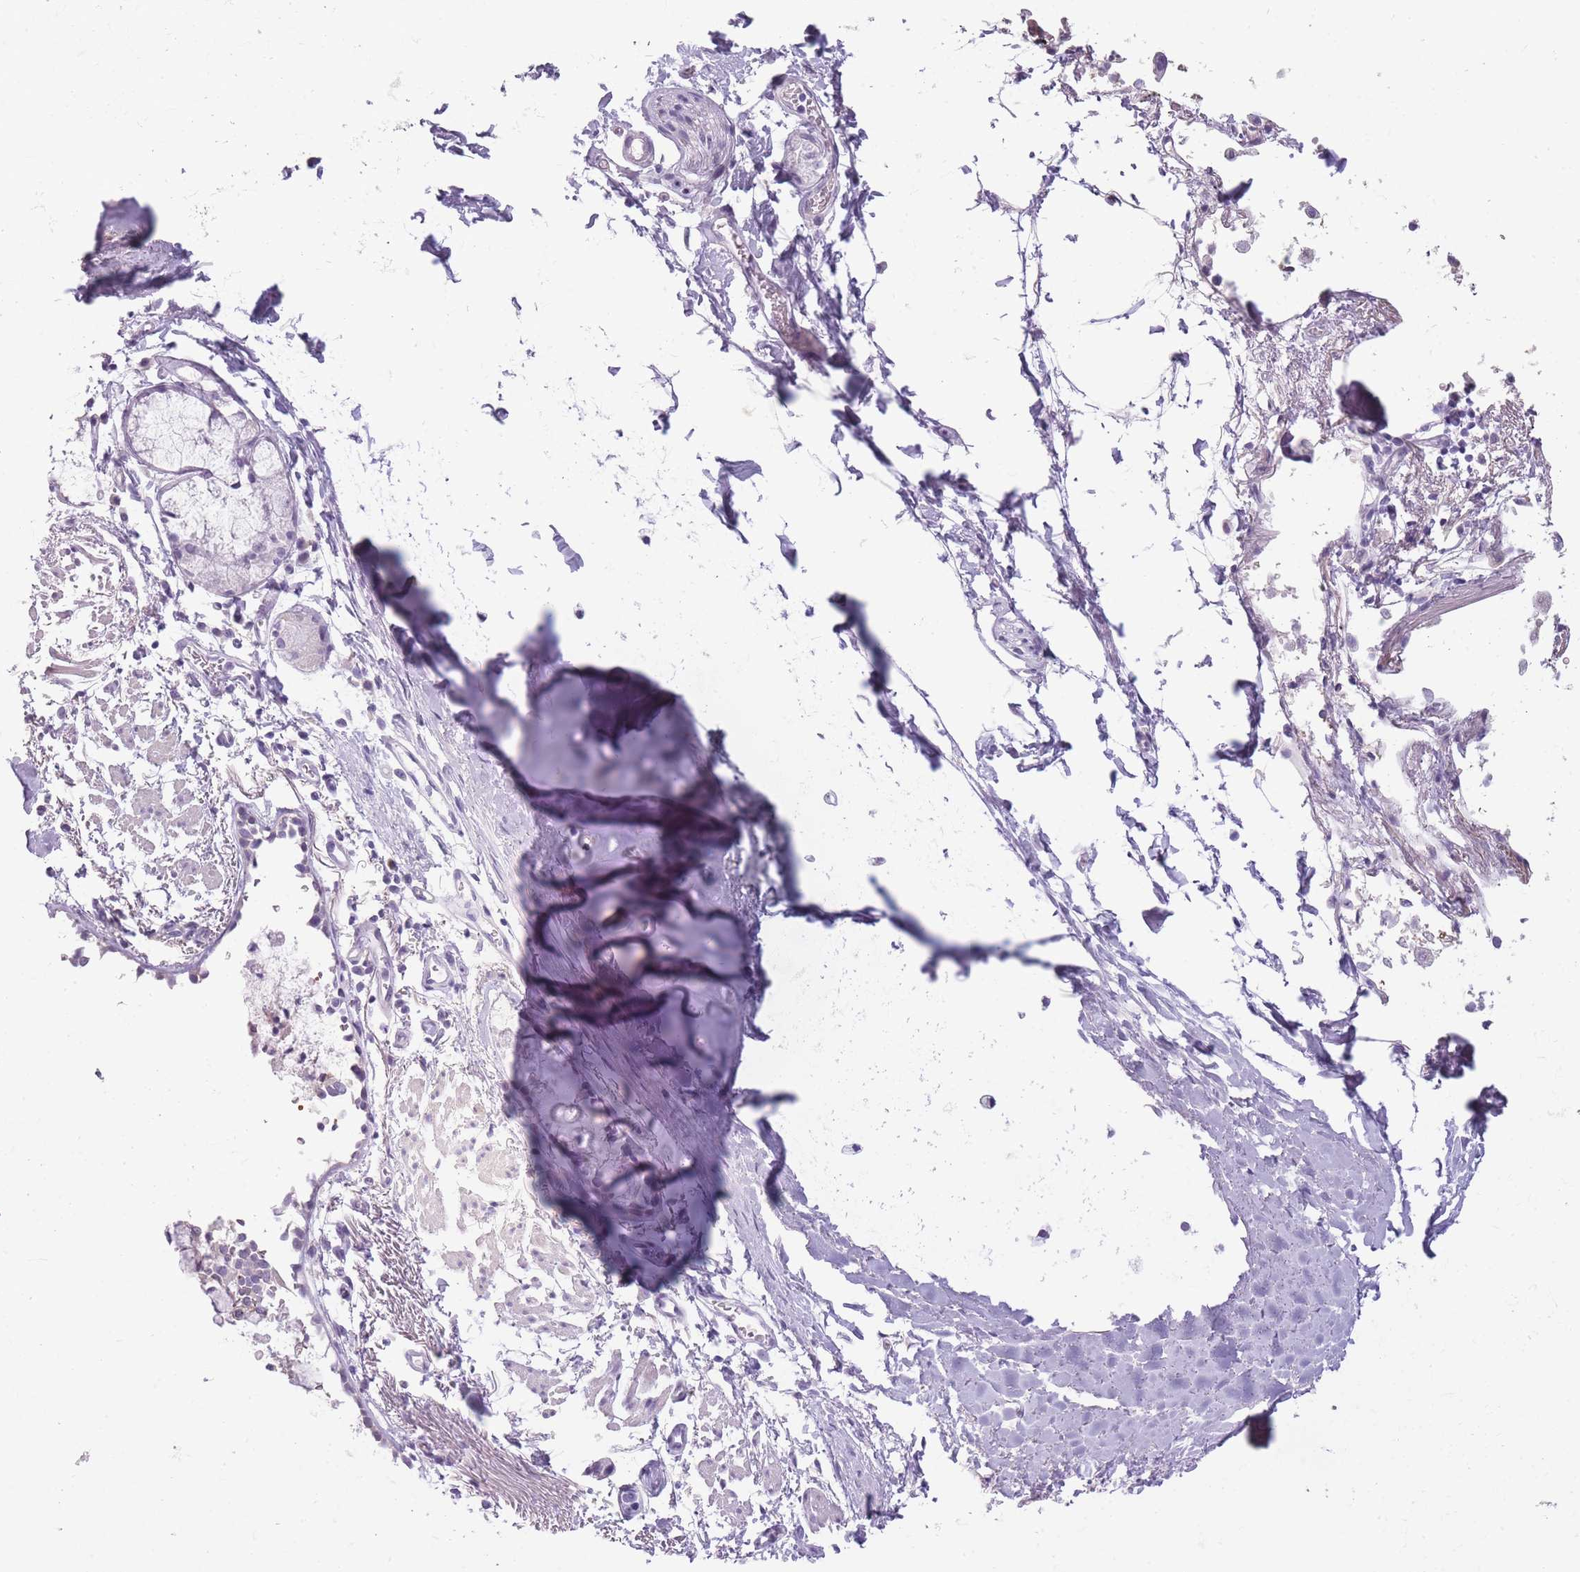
{"staining": {"intensity": "negative", "quantity": "none", "location": "none"}, "tissue": "adipose tissue", "cell_type": "Adipocytes", "image_type": "normal", "snomed": [{"axis": "morphology", "description": "Normal tissue, NOS"}, {"axis": "topography", "description": "Cartilage tissue"}], "caption": "An immunohistochemistry micrograph of benign adipose tissue is shown. There is no staining in adipocytes of adipose tissue. (DAB (3,3'-diaminobenzidine) IHC with hematoxylin counter stain).", "gene": "TMEM236", "patient": {"sex": "male", "age": 73}}